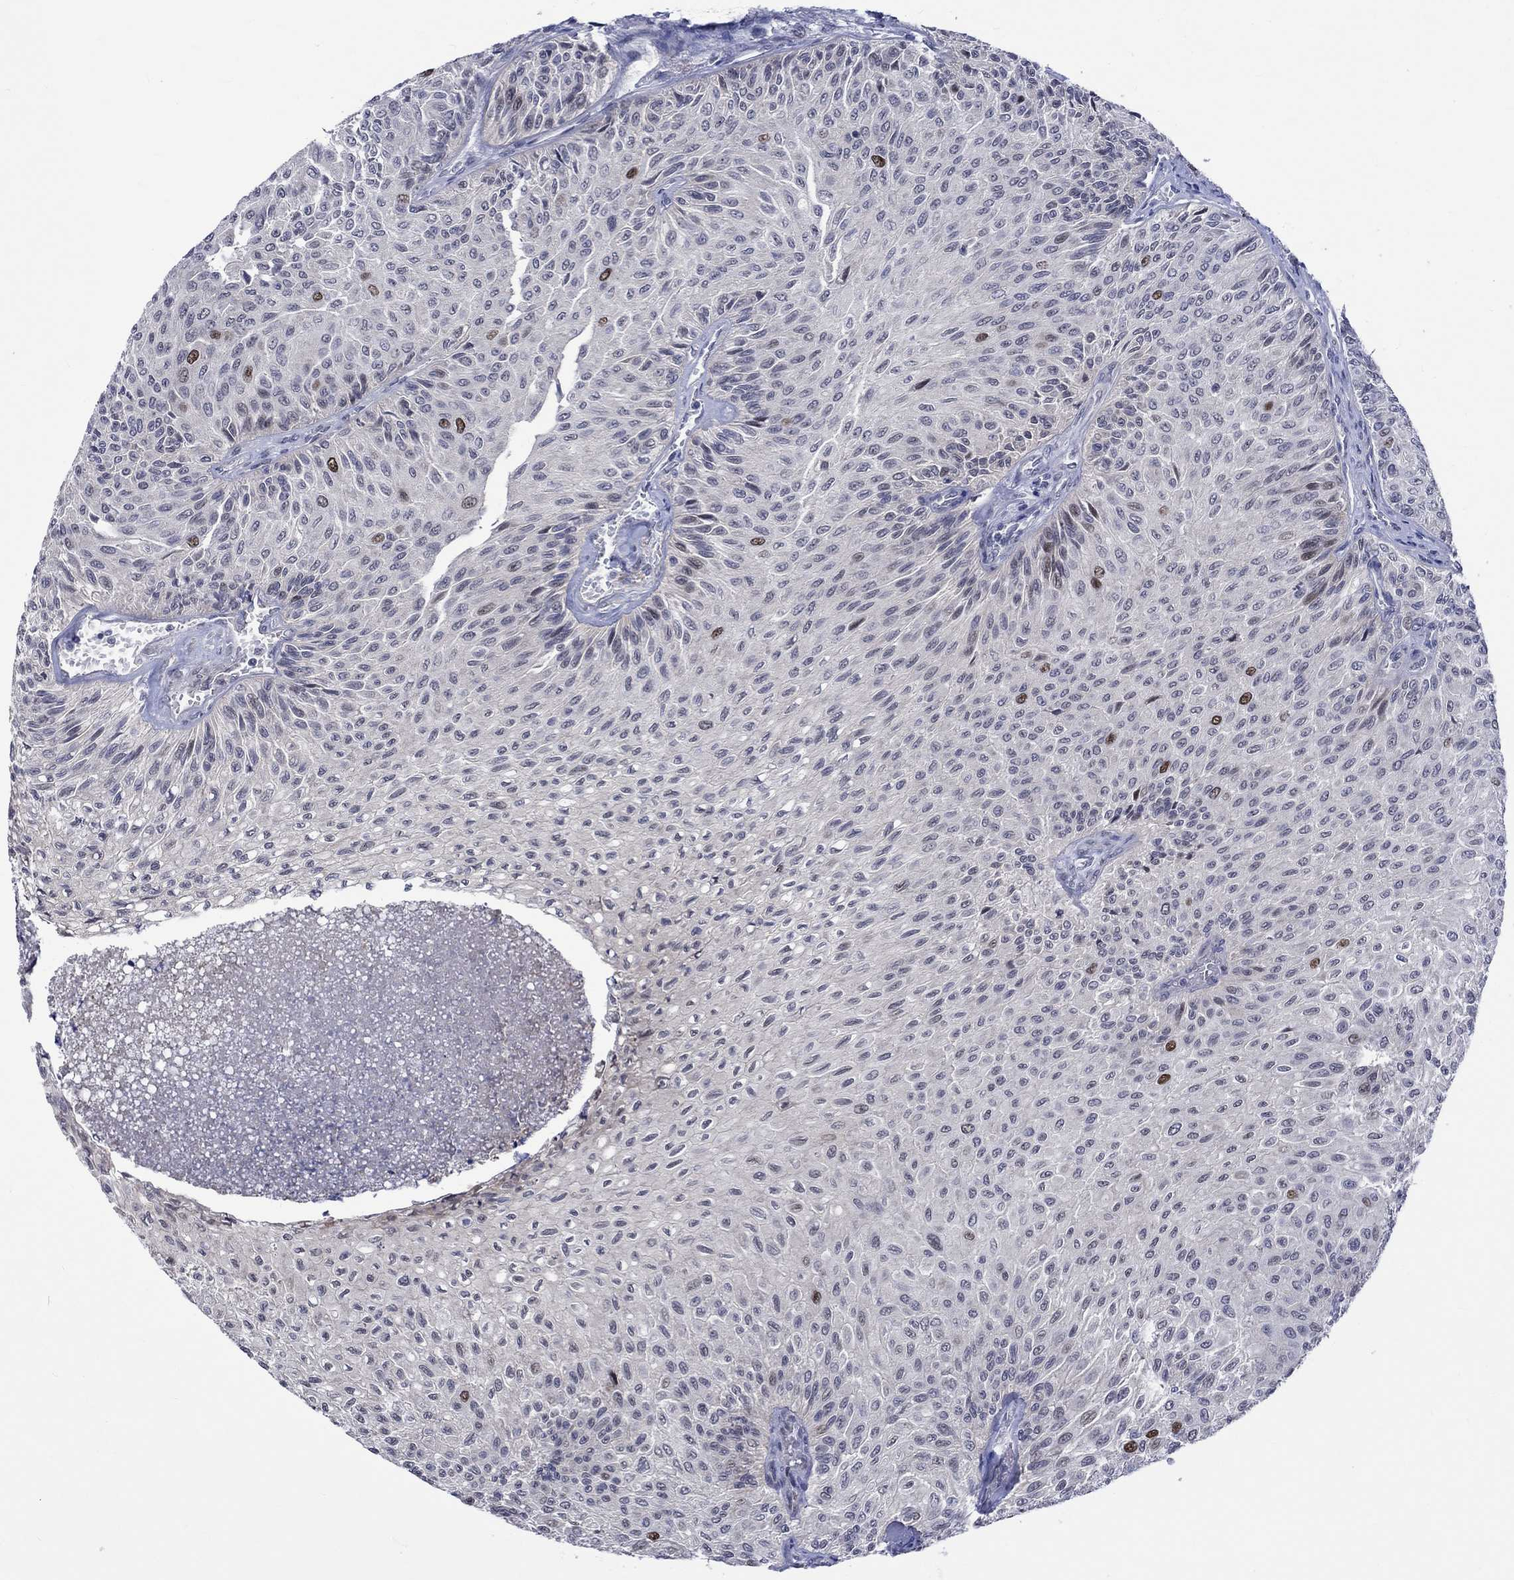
{"staining": {"intensity": "strong", "quantity": "<25%", "location": "nuclear"}, "tissue": "urothelial cancer", "cell_type": "Tumor cells", "image_type": "cancer", "snomed": [{"axis": "morphology", "description": "Urothelial carcinoma, Low grade"}, {"axis": "topography", "description": "Urinary bladder"}], "caption": "Strong nuclear protein staining is appreciated in about <25% of tumor cells in urothelial cancer. (Stains: DAB (3,3'-diaminobenzidine) in brown, nuclei in blue, Microscopy: brightfield microscopy at high magnification).", "gene": "E2F8", "patient": {"sex": "male", "age": 78}}